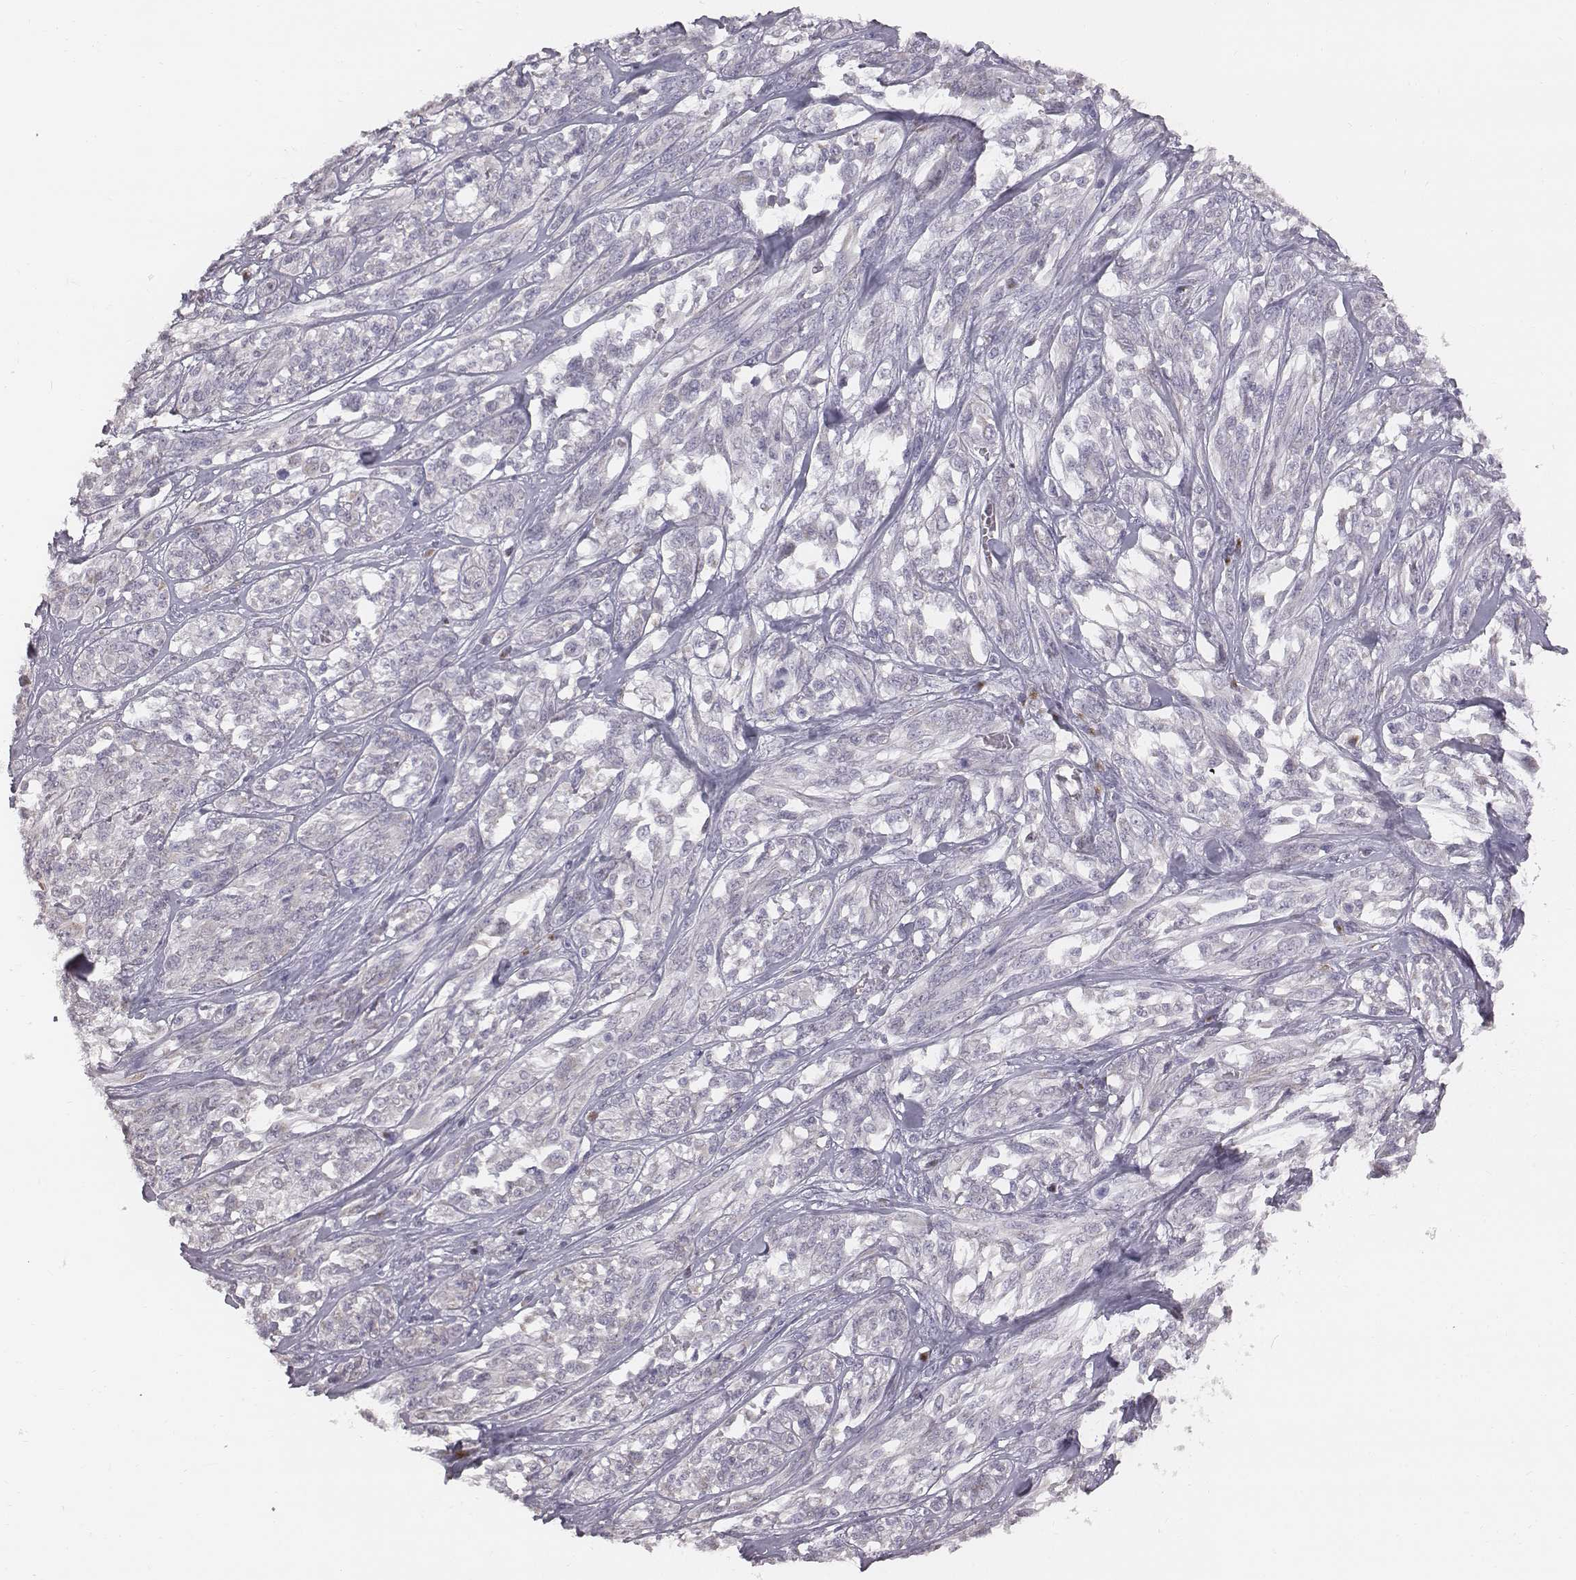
{"staining": {"intensity": "negative", "quantity": "none", "location": "none"}, "tissue": "melanoma", "cell_type": "Tumor cells", "image_type": "cancer", "snomed": [{"axis": "morphology", "description": "Malignant melanoma, NOS"}, {"axis": "topography", "description": "Skin"}], "caption": "A micrograph of human melanoma is negative for staining in tumor cells.", "gene": "C6orf58", "patient": {"sex": "female", "age": 91}}